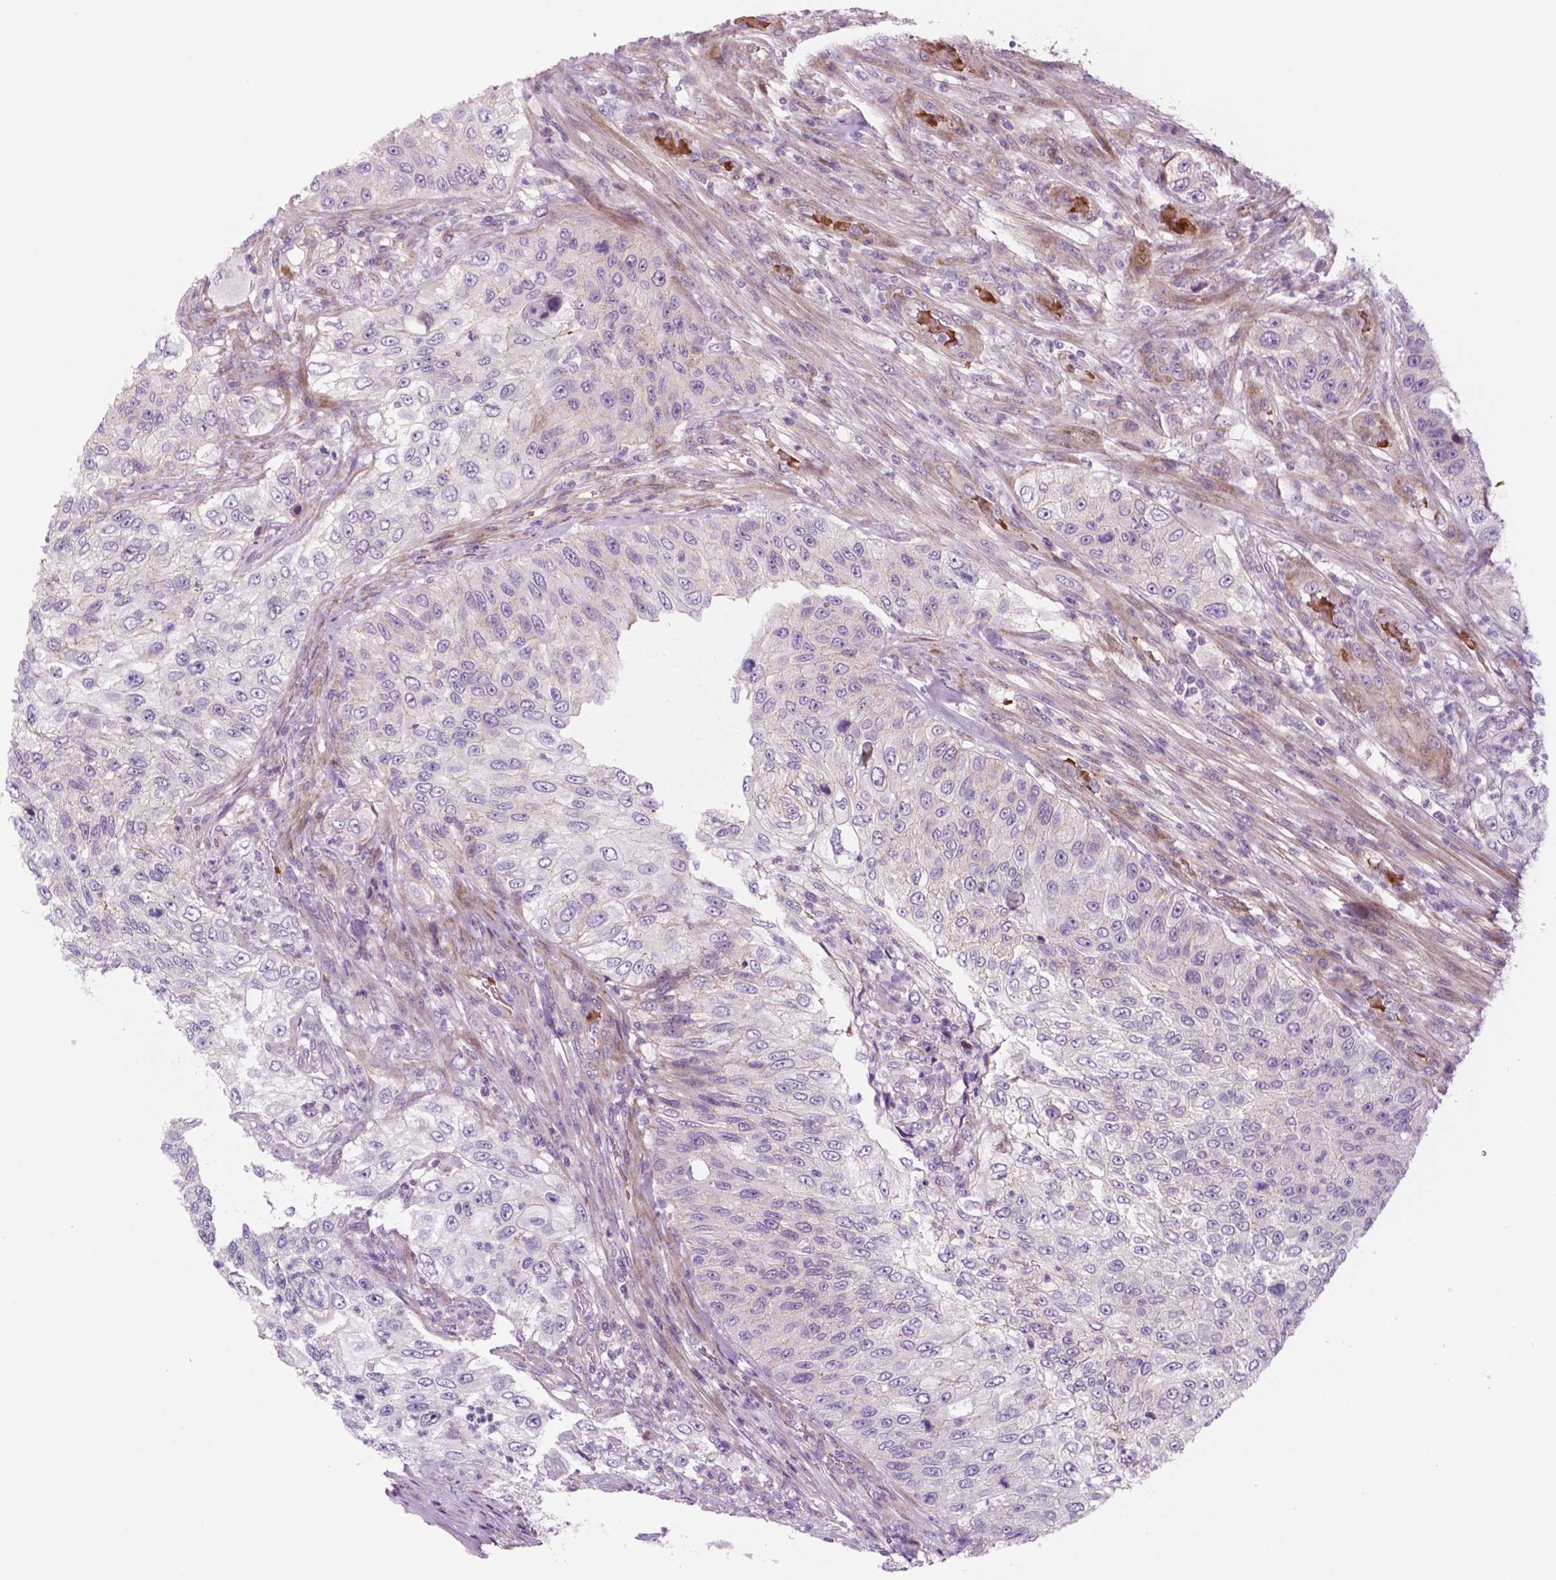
{"staining": {"intensity": "negative", "quantity": "none", "location": "none"}, "tissue": "urothelial cancer", "cell_type": "Tumor cells", "image_type": "cancer", "snomed": [{"axis": "morphology", "description": "Urothelial carcinoma, High grade"}, {"axis": "topography", "description": "Urinary bladder"}], "caption": "Immunohistochemistry (IHC) histopathology image of neoplastic tissue: human high-grade urothelial carcinoma stained with DAB (3,3'-diaminobenzidine) exhibits no significant protein staining in tumor cells.", "gene": "RND3", "patient": {"sex": "female", "age": 60}}